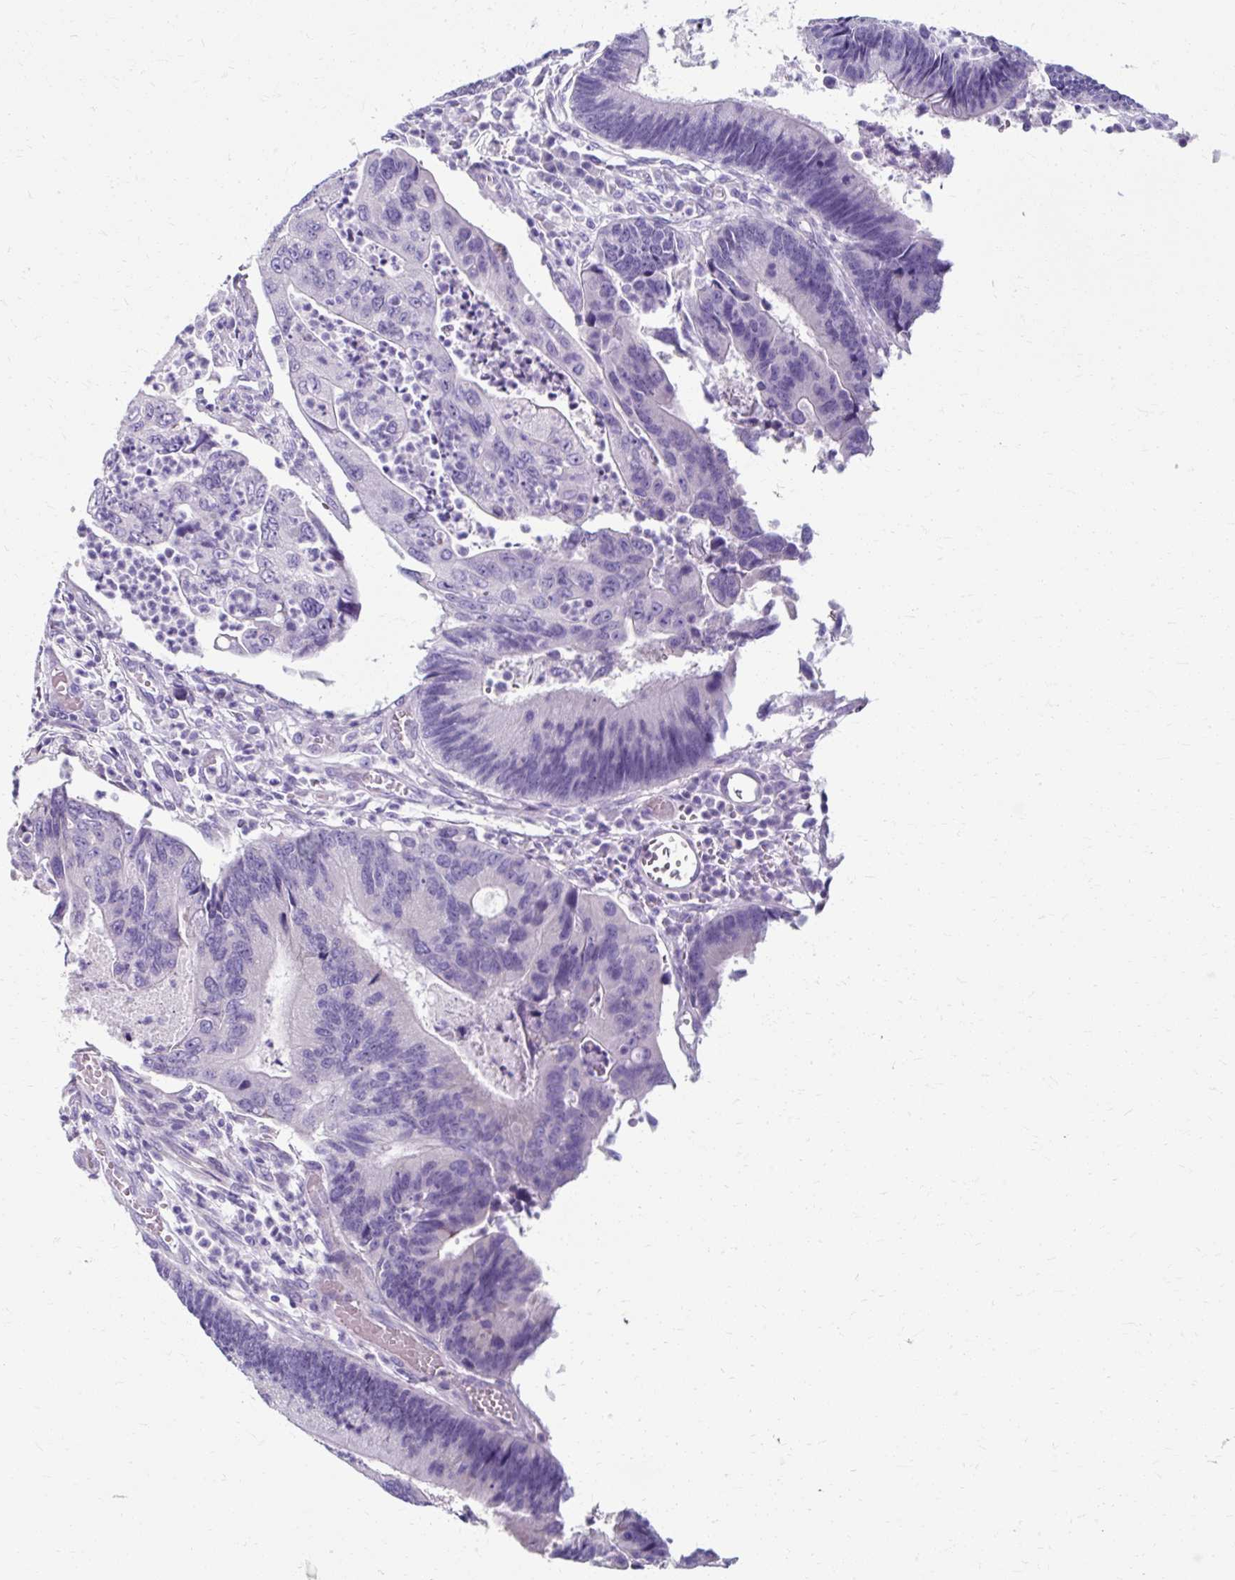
{"staining": {"intensity": "negative", "quantity": "none", "location": "none"}, "tissue": "colorectal cancer", "cell_type": "Tumor cells", "image_type": "cancer", "snomed": [{"axis": "morphology", "description": "Adenocarcinoma, NOS"}, {"axis": "topography", "description": "Colon"}], "caption": "A histopathology image of human colorectal adenocarcinoma is negative for staining in tumor cells.", "gene": "ZNF555", "patient": {"sex": "female", "age": 67}}